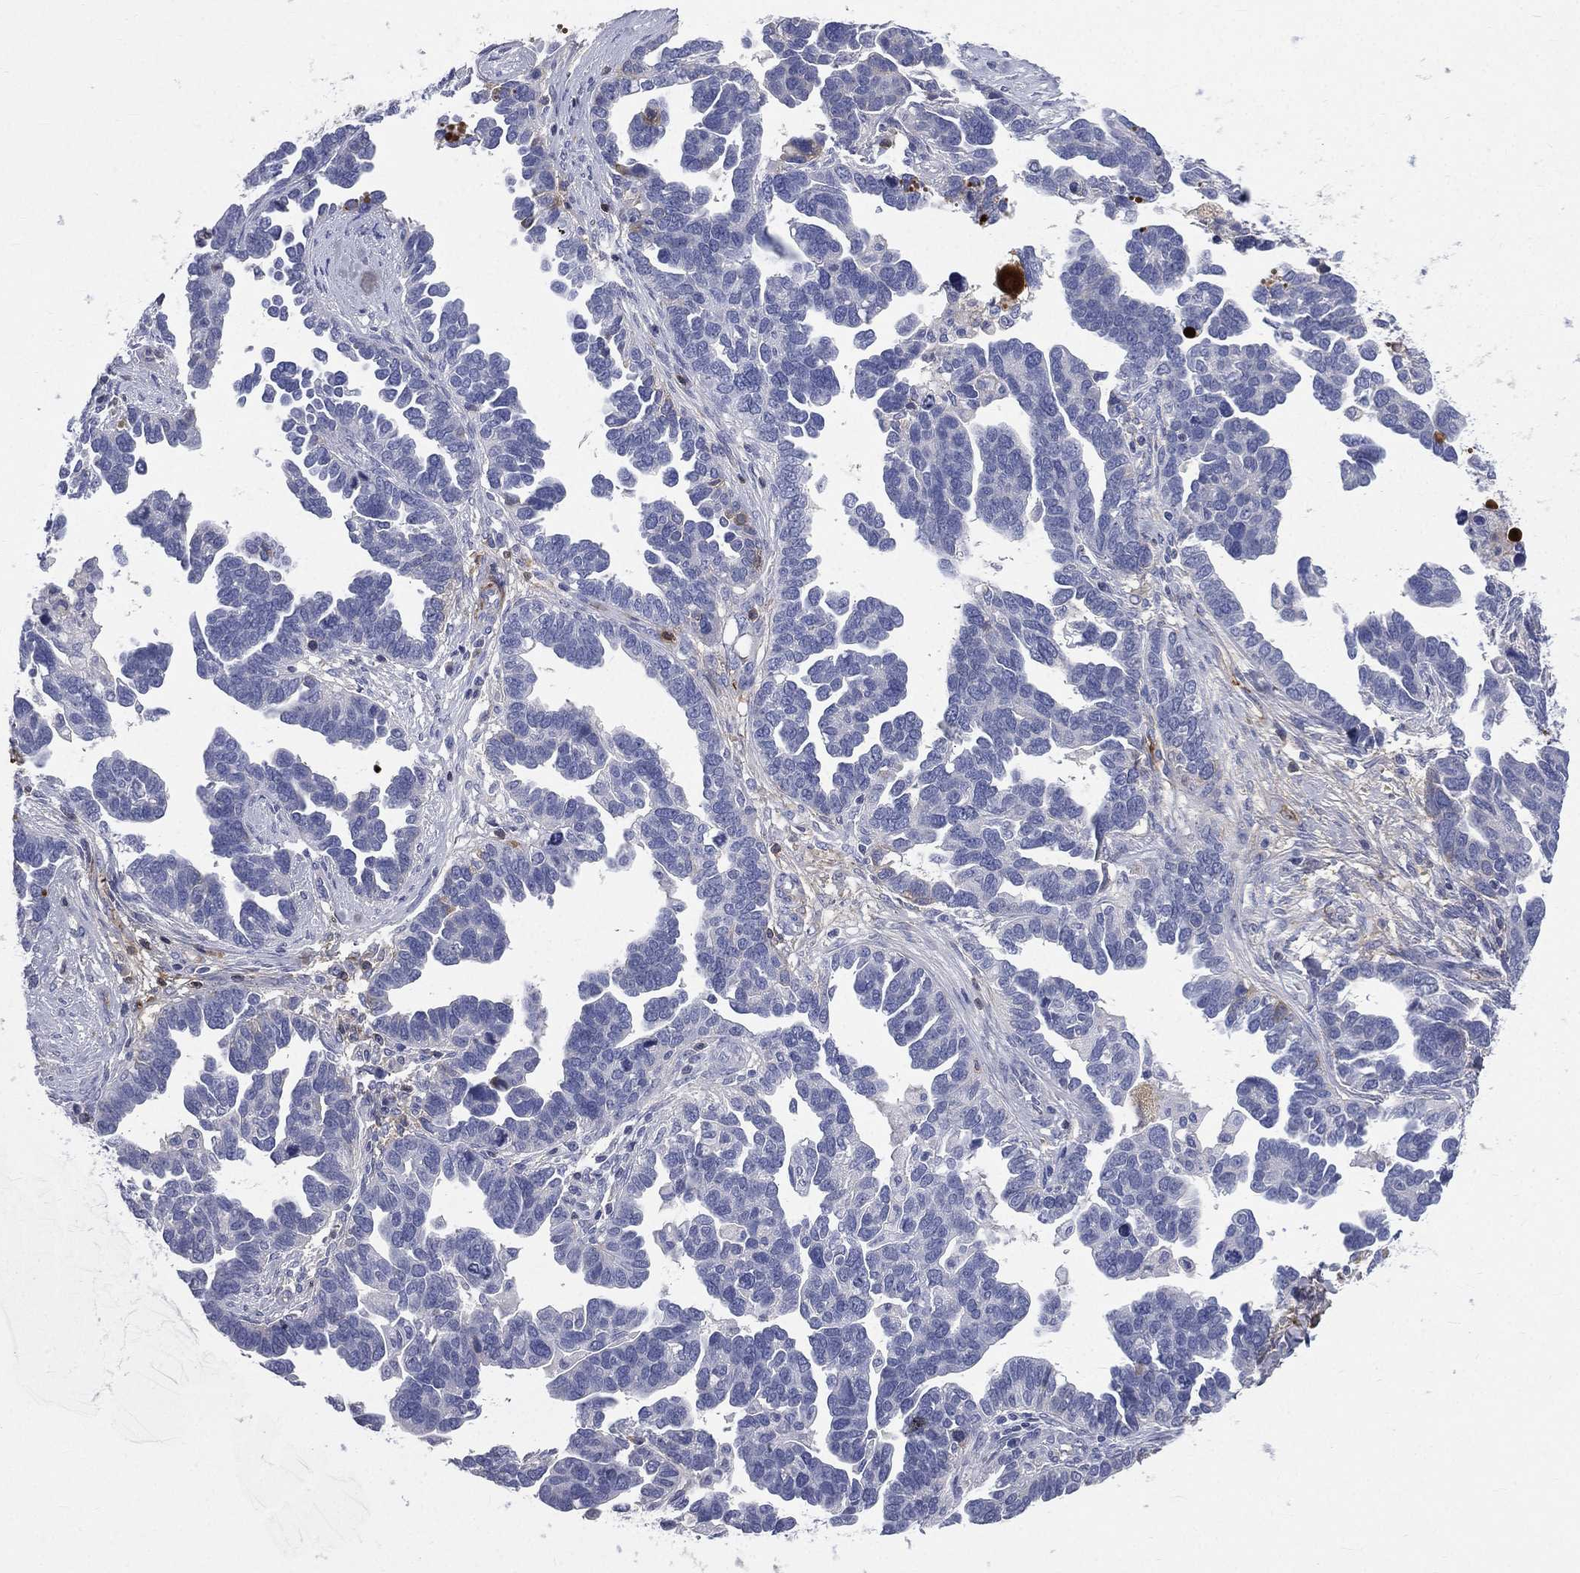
{"staining": {"intensity": "moderate", "quantity": "<25%", "location": "cytoplasmic/membranous"}, "tissue": "ovarian cancer", "cell_type": "Tumor cells", "image_type": "cancer", "snomed": [{"axis": "morphology", "description": "Cystadenocarcinoma, serous, NOS"}, {"axis": "topography", "description": "Ovary"}], "caption": "A low amount of moderate cytoplasmic/membranous staining is seen in about <25% of tumor cells in ovarian cancer (serous cystadenocarcinoma) tissue.", "gene": "HP", "patient": {"sex": "female", "age": 54}}